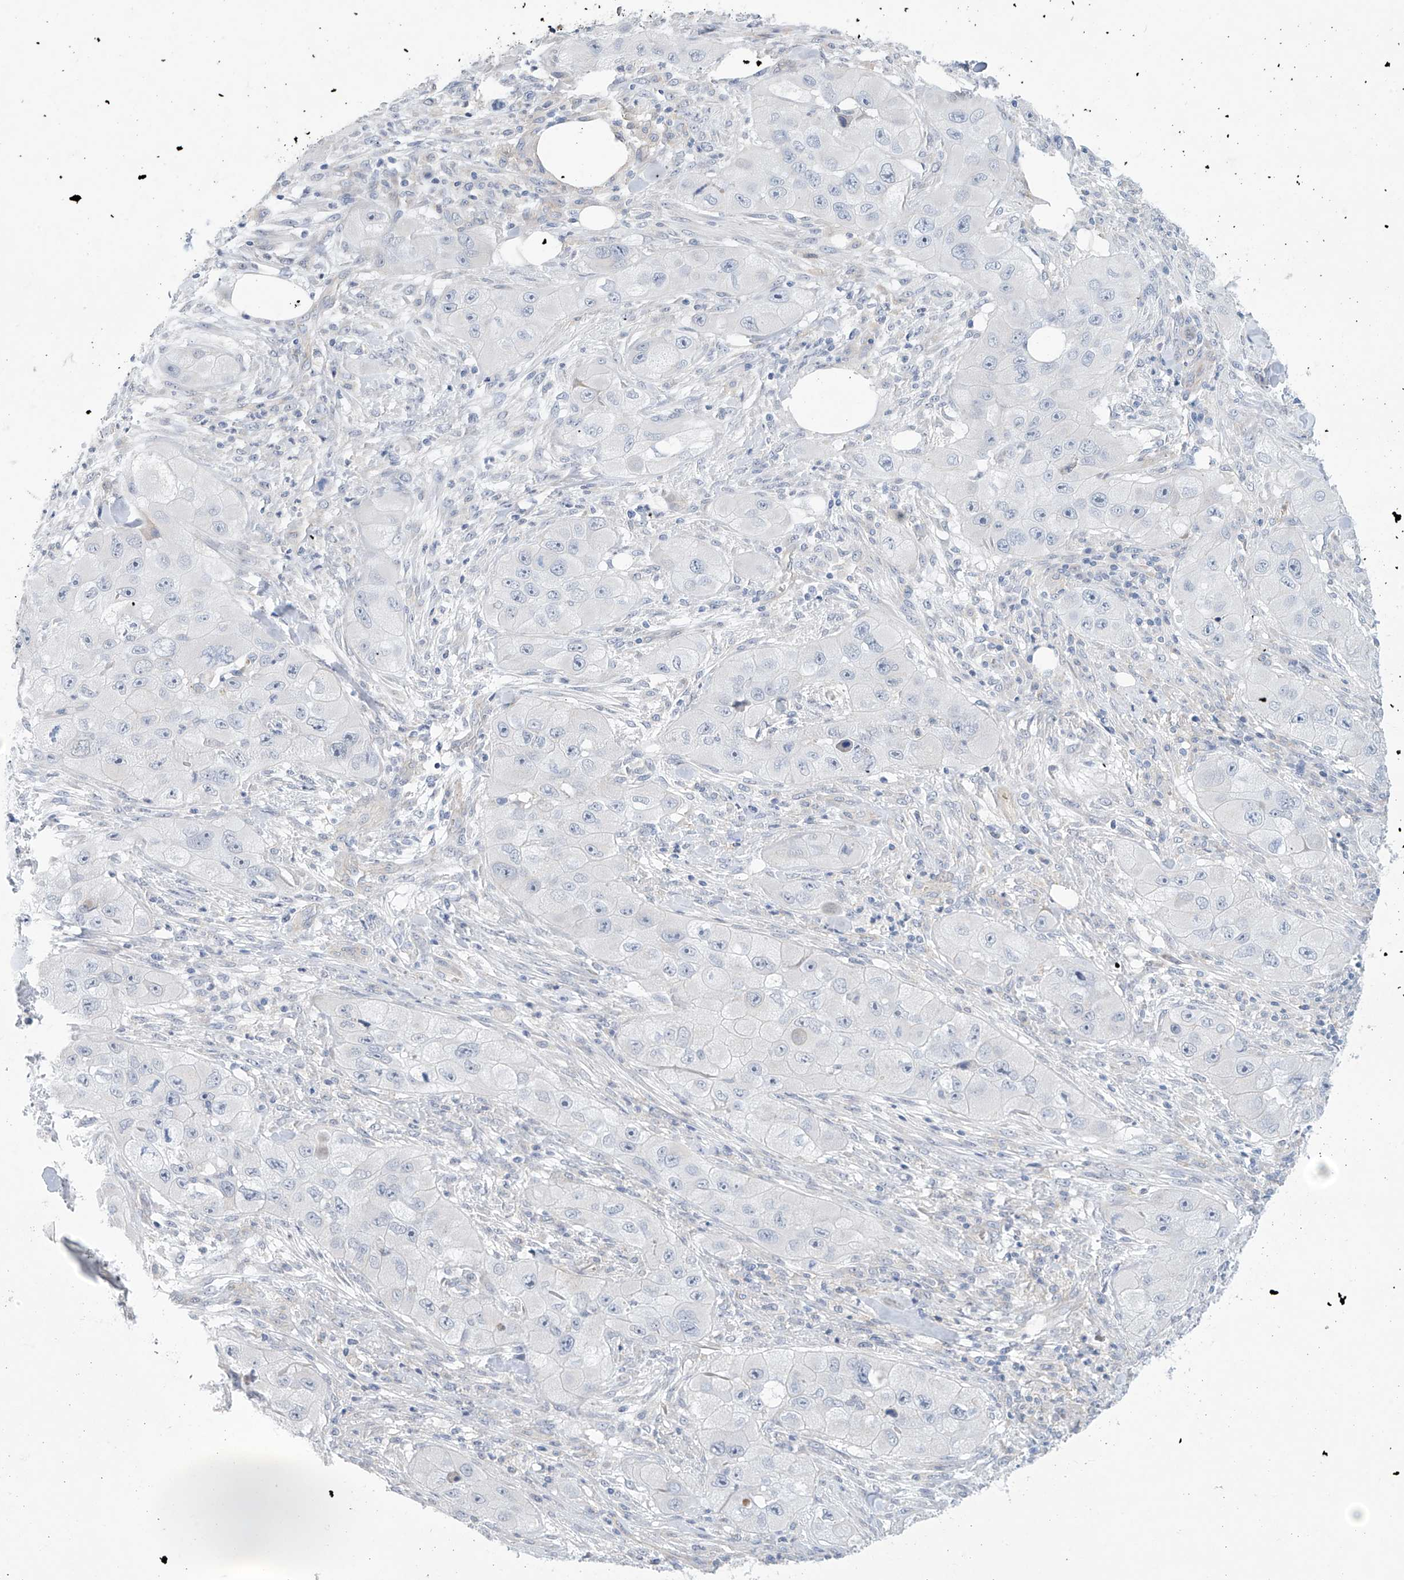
{"staining": {"intensity": "negative", "quantity": "none", "location": "none"}, "tissue": "skin cancer", "cell_type": "Tumor cells", "image_type": "cancer", "snomed": [{"axis": "morphology", "description": "Squamous cell carcinoma, NOS"}, {"axis": "topography", "description": "Skin"}, {"axis": "topography", "description": "Subcutis"}], "caption": "Skin cancer stained for a protein using immunohistochemistry displays no expression tumor cells.", "gene": "ABHD13", "patient": {"sex": "male", "age": 73}}